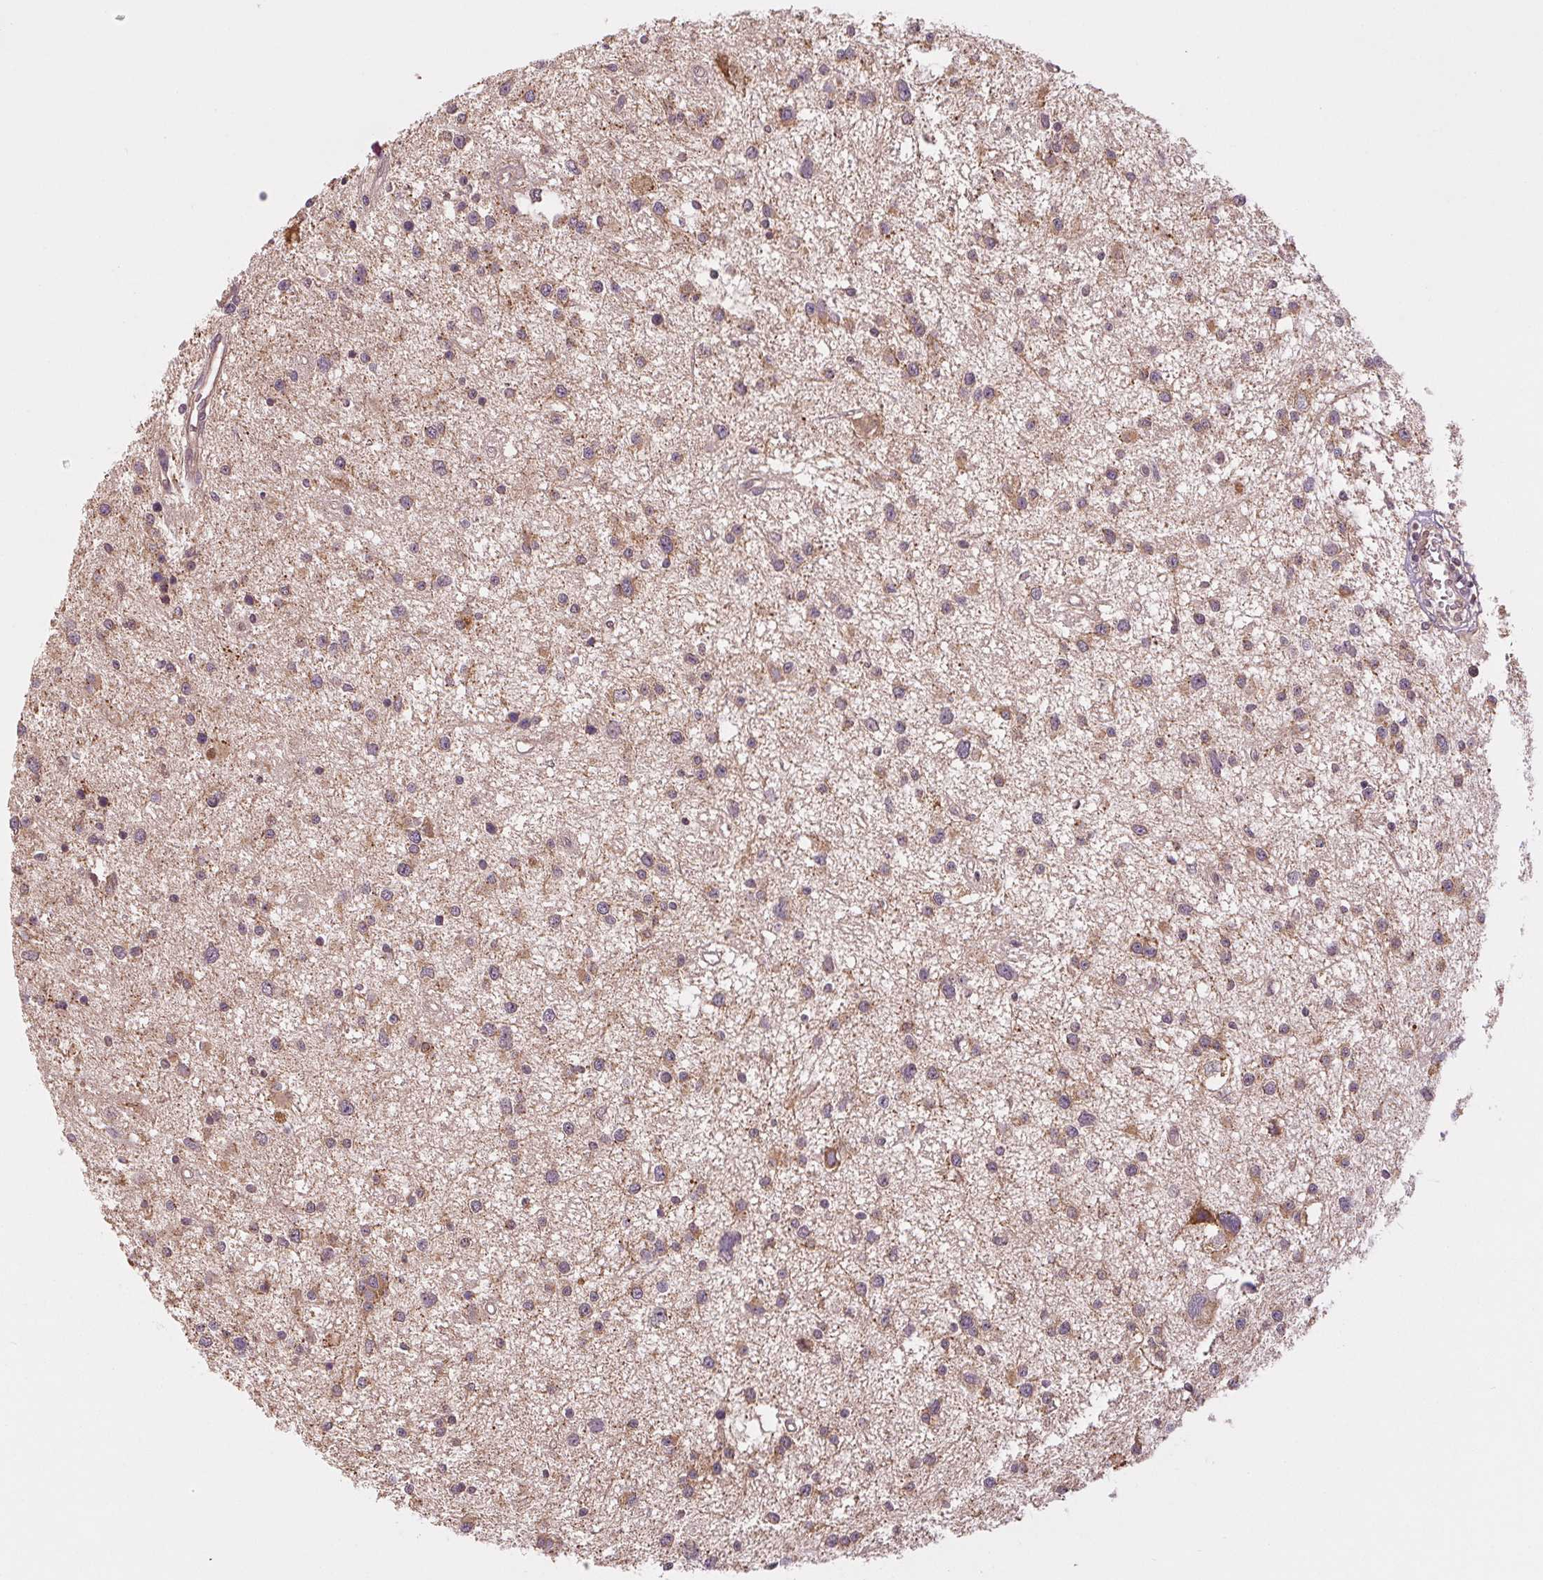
{"staining": {"intensity": "weak", "quantity": ">75%", "location": "cytoplasmic/membranous"}, "tissue": "glioma", "cell_type": "Tumor cells", "image_type": "cancer", "snomed": [{"axis": "morphology", "description": "Glioma, malignant, High grade"}, {"axis": "topography", "description": "Brain"}], "caption": "Tumor cells reveal weak cytoplasmic/membranous staining in approximately >75% of cells in glioma. (IHC, brightfield microscopy, high magnification).", "gene": "MAP3K5", "patient": {"sex": "male", "age": 54}}